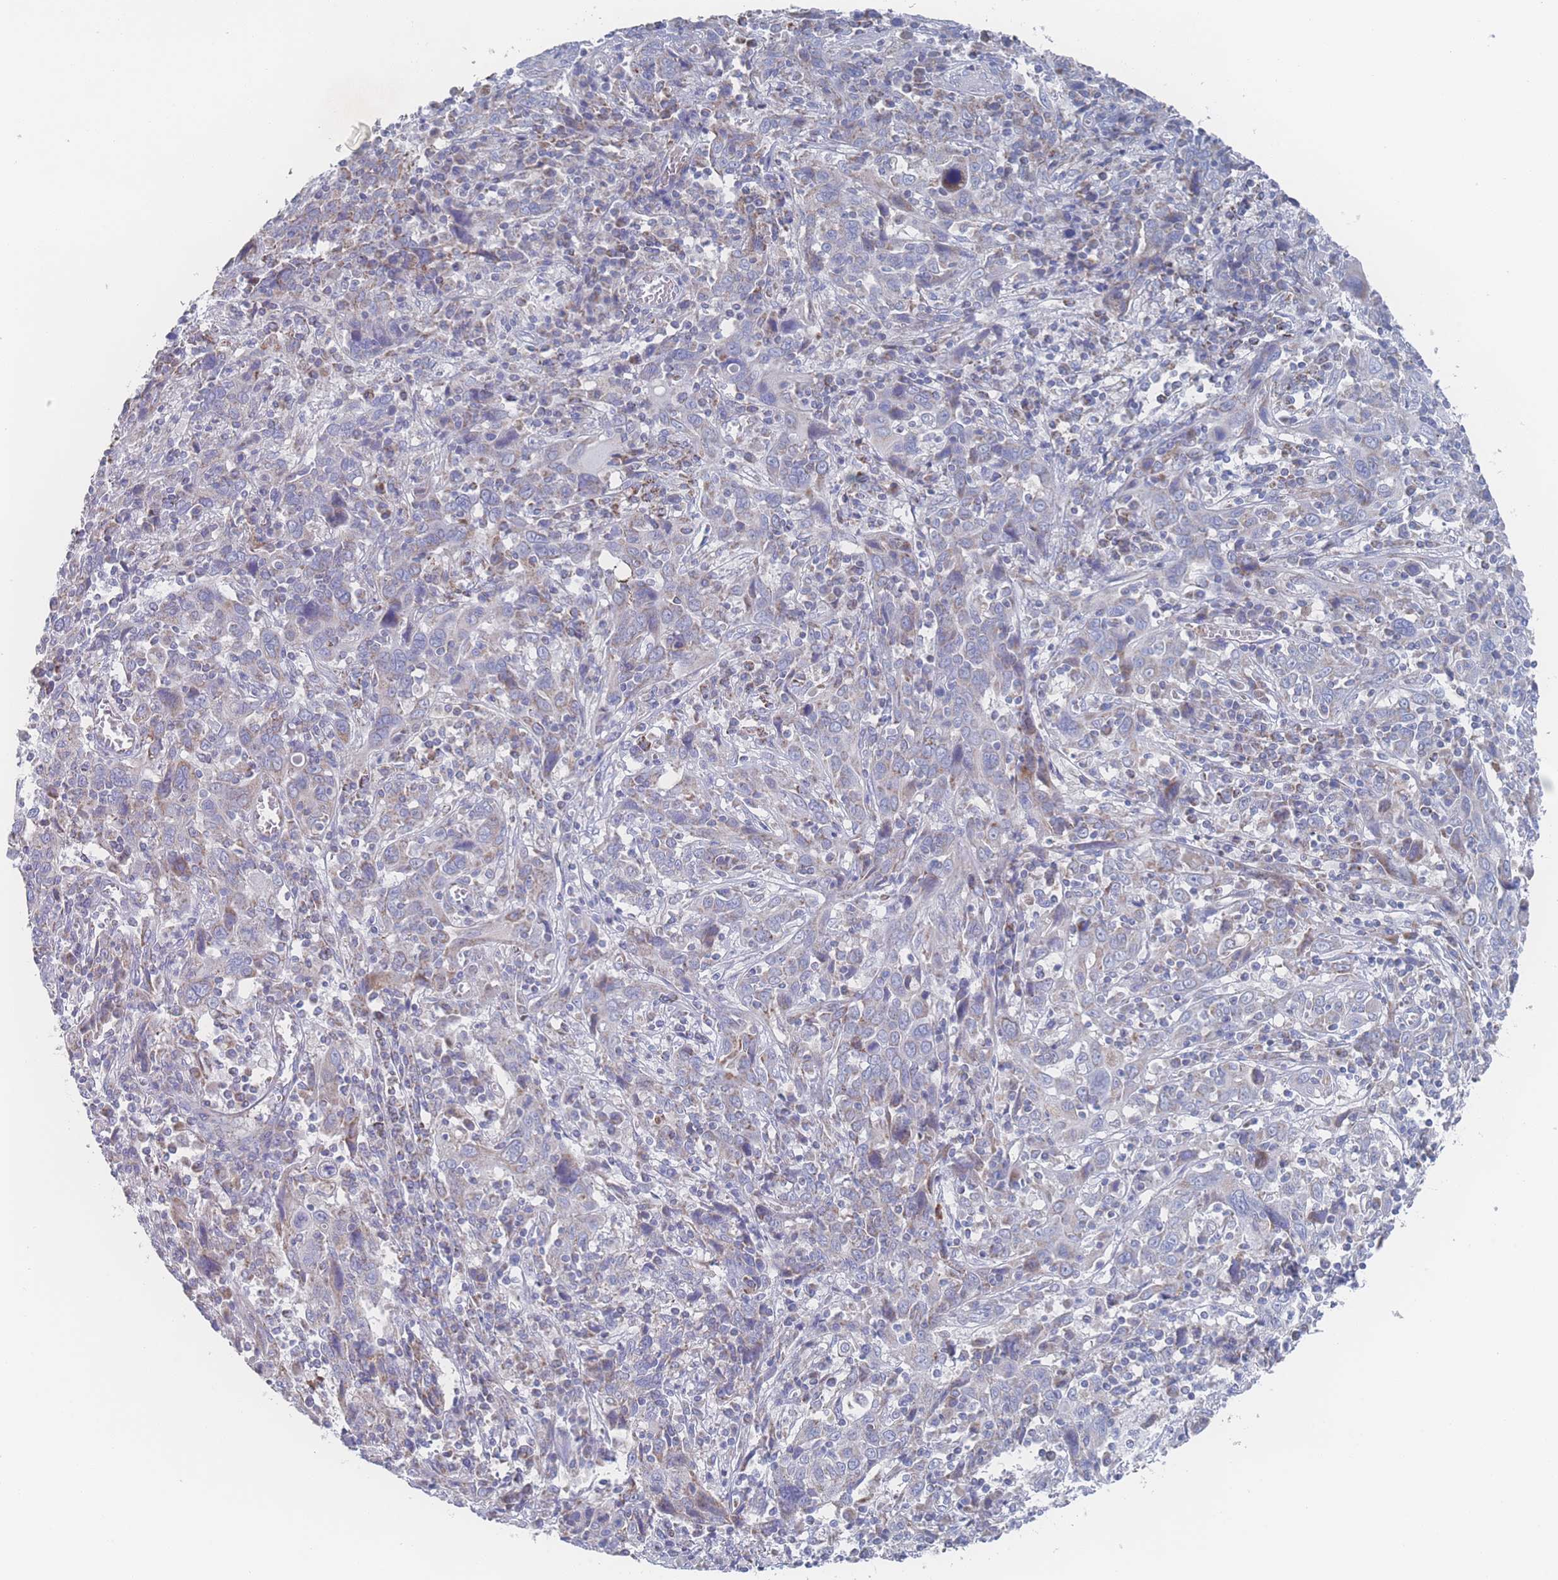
{"staining": {"intensity": "weak", "quantity": "<25%", "location": "cytoplasmic/membranous"}, "tissue": "cervical cancer", "cell_type": "Tumor cells", "image_type": "cancer", "snomed": [{"axis": "morphology", "description": "Squamous cell carcinoma, NOS"}, {"axis": "topography", "description": "Cervix"}], "caption": "Tumor cells are negative for brown protein staining in cervical squamous cell carcinoma.", "gene": "SNPH", "patient": {"sex": "female", "age": 46}}